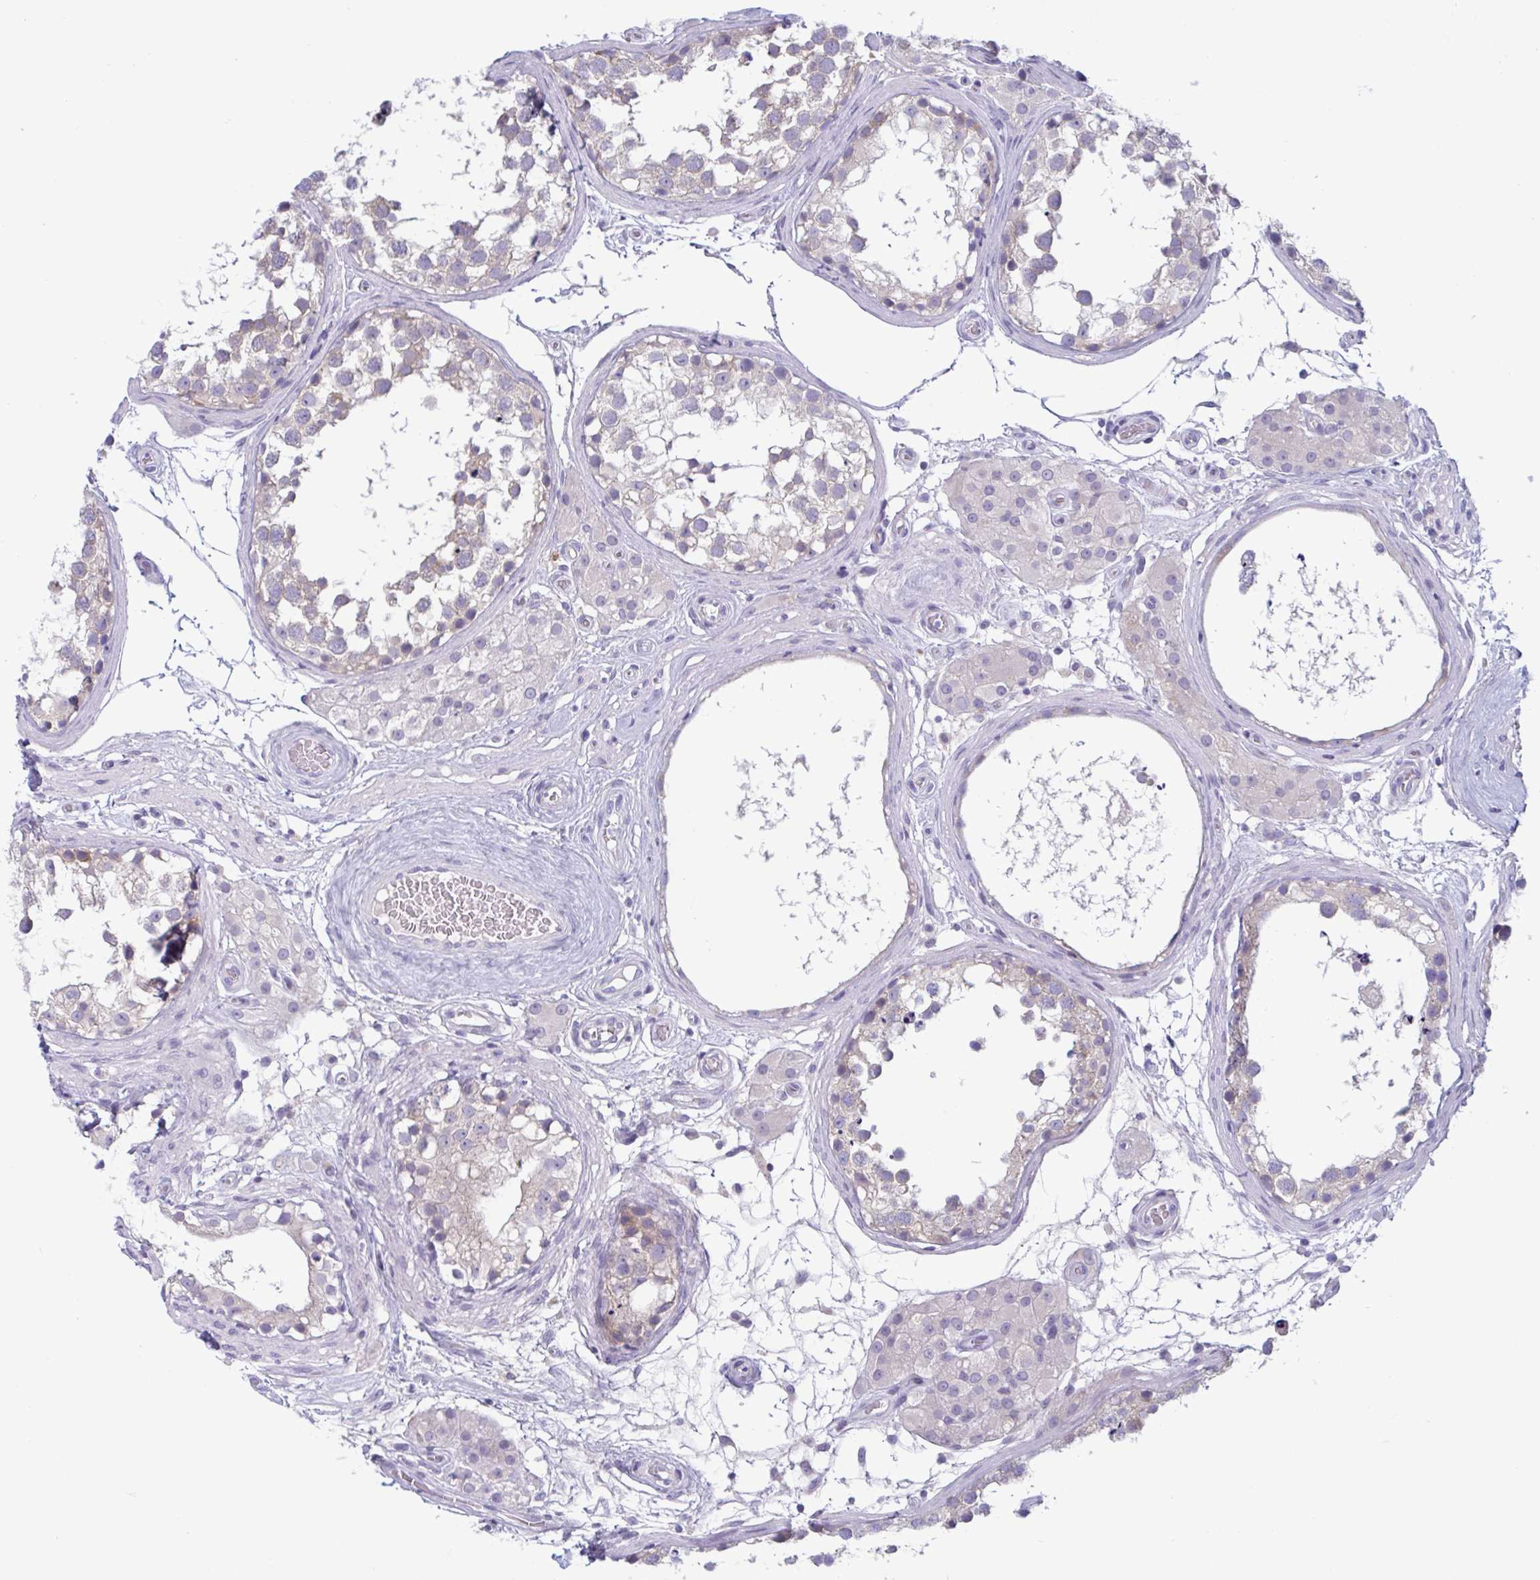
{"staining": {"intensity": "weak", "quantity": "25%-75%", "location": "cytoplasmic/membranous"}, "tissue": "testis", "cell_type": "Cells in seminiferous ducts", "image_type": "normal", "snomed": [{"axis": "morphology", "description": "Normal tissue, NOS"}, {"axis": "morphology", "description": "Seminoma, NOS"}, {"axis": "topography", "description": "Testis"}], "caption": "Immunohistochemical staining of unremarkable human testis shows low levels of weak cytoplasmic/membranous staining in approximately 25%-75% of cells in seminiferous ducts. The staining is performed using DAB brown chromogen to label protein expression. The nuclei are counter-stained blue using hematoxylin.", "gene": "NAA30", "patient": {"sex": "male", "age": 65}}